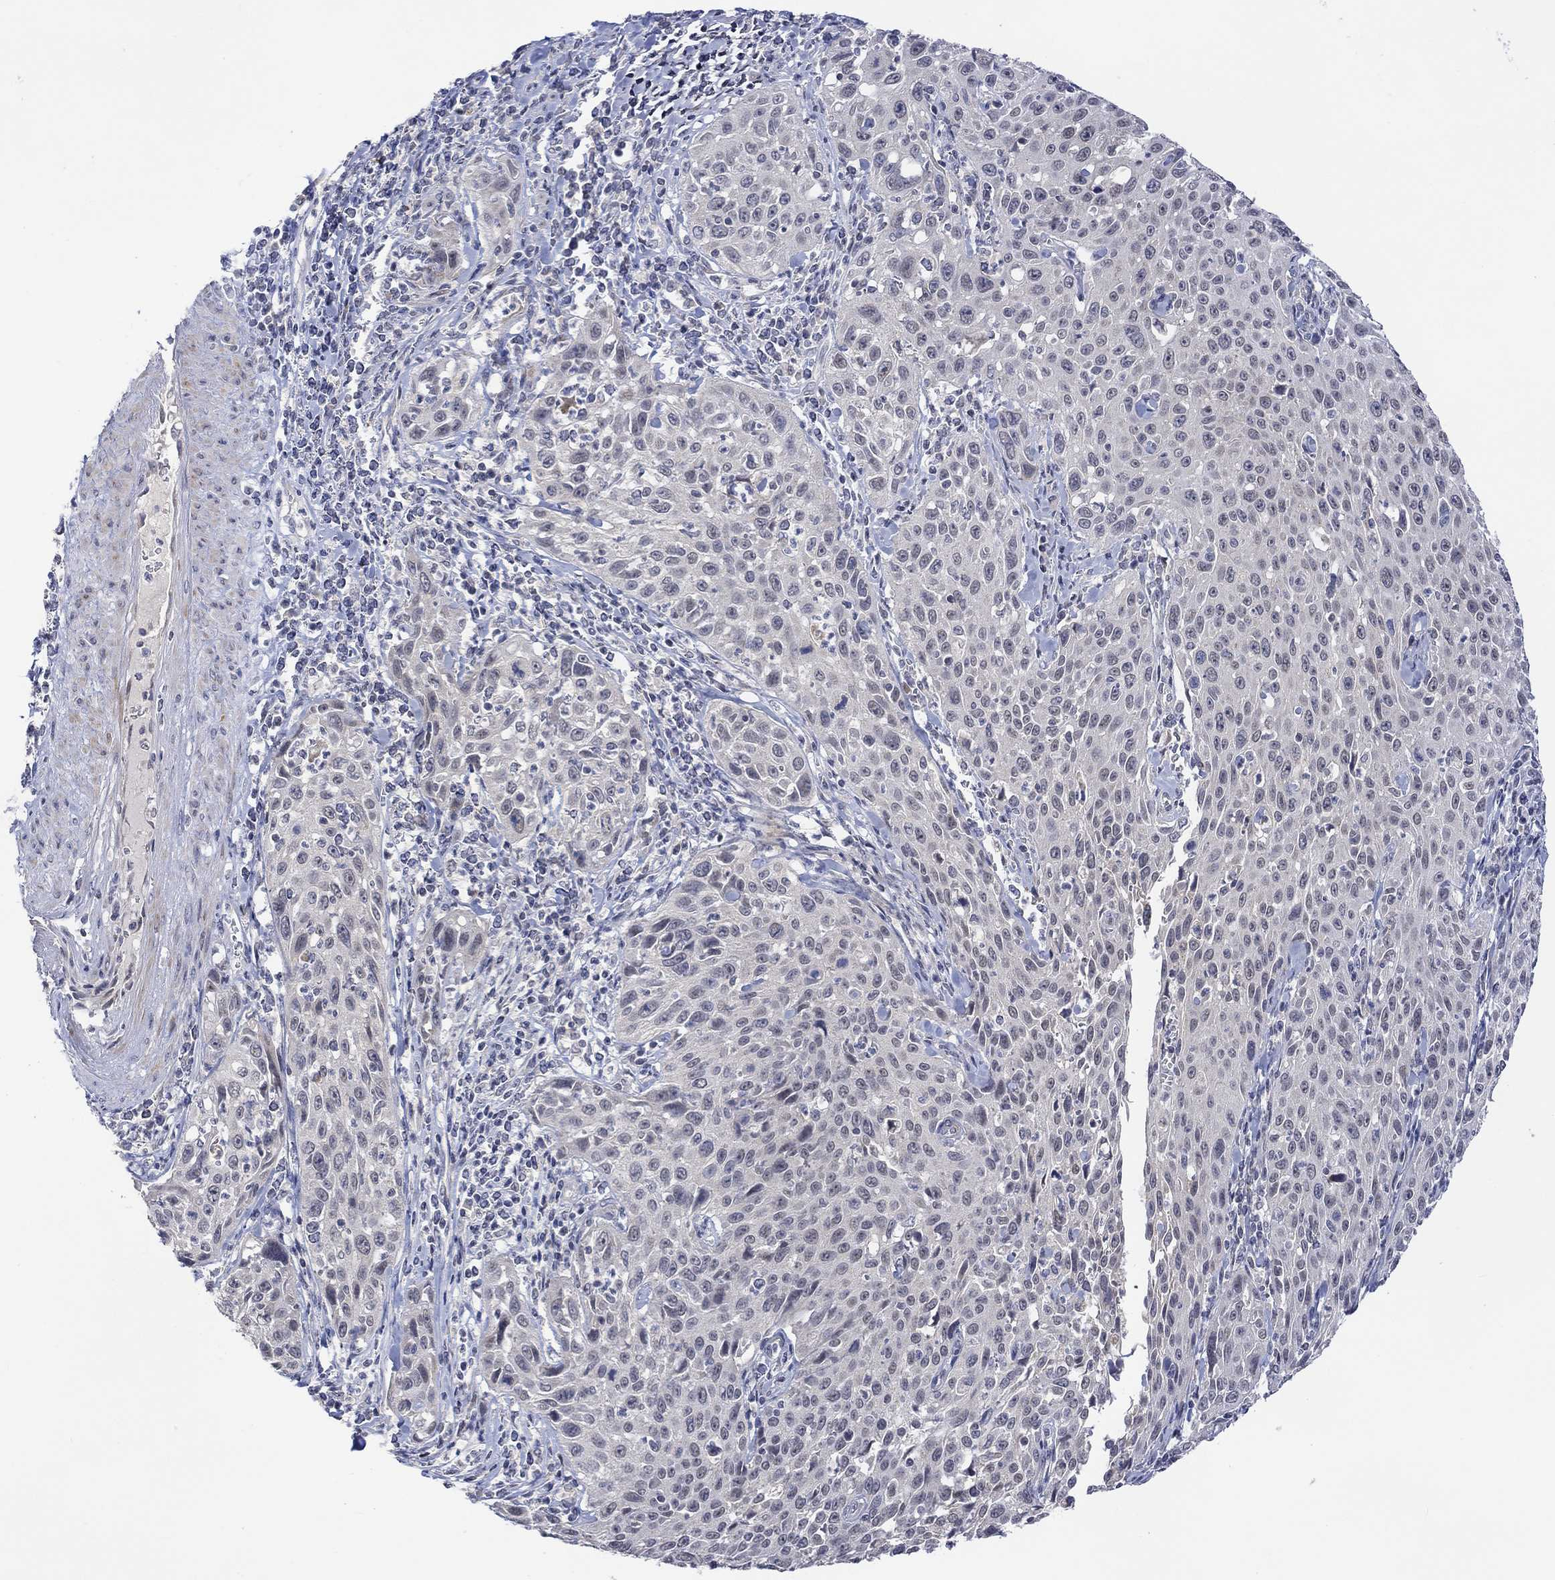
{"staining": {"intensity": "negative", "quantity": "none", "location": "none"}, "tissue": "cervical cancer", "cell_type": "Tumor cells", "image_type": "cancer", "snomed": [{"axis": "morphology", "description": "Squamous cell carcinoma, NOS"}, {"axis": "topography", "description": "Cervix"}], "caption": "Cervical cancer (squamous cell carcinoma) stained for a protein using IHC reveals no expression tumor cells.", "gene": "SLC48A1", "patient": {"sex": "female", "age": 26}}